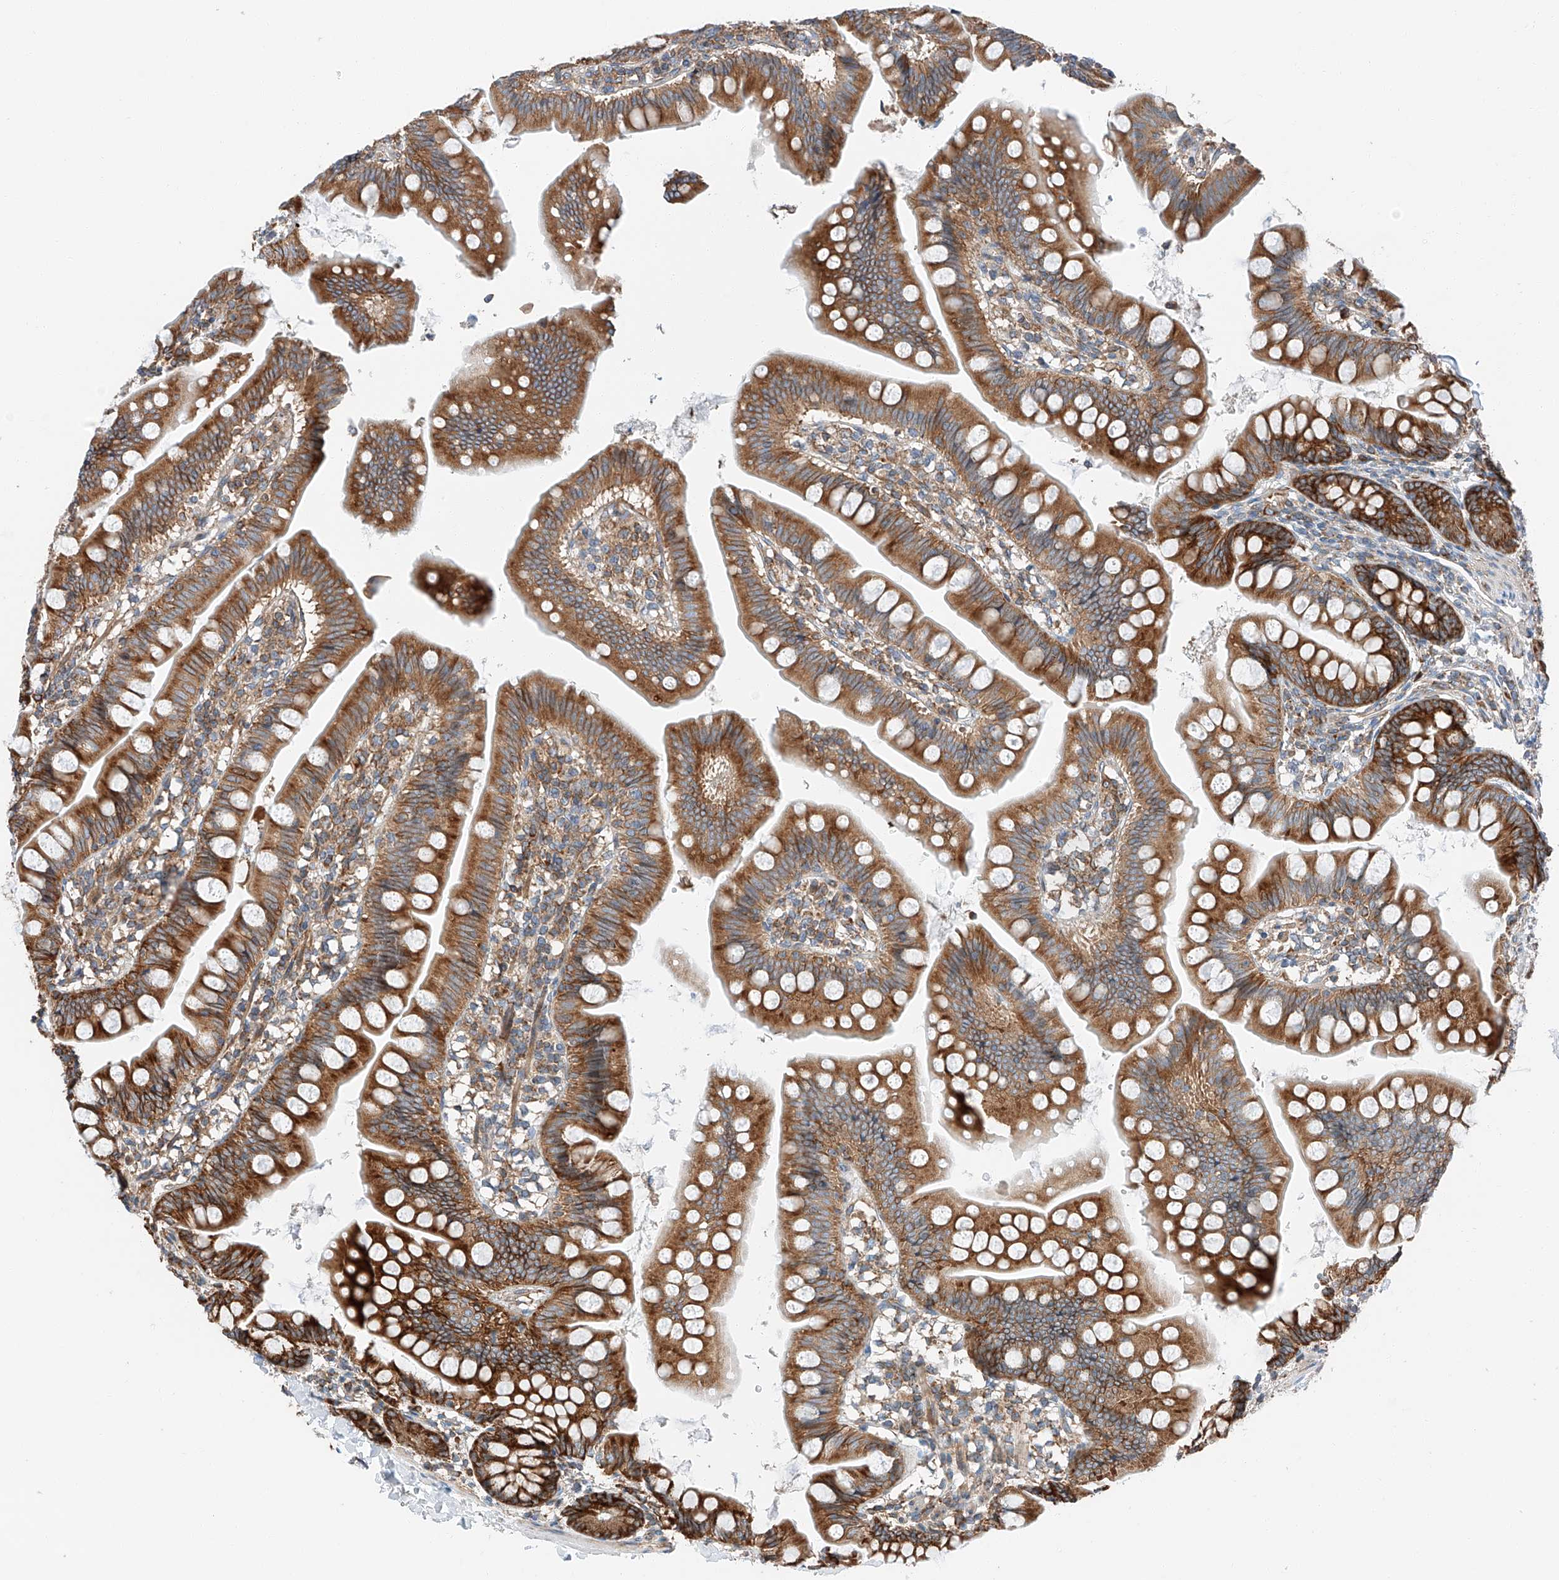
{"staining": {"intensity": "strong", "quantity": ">75%", "location": "cytoplasmic/membranous"}, "tissue": "small intestine", "cell_type": "Glandular cells", "image_type": "normal", "snomed": [{"axis": "morphology", "description": "Normal tissue, NOS"}, {"axis": "topography", "description": "Small intestine"}], "caption": "Immunohistochemistry (IHC) micrograph of unremarkable human small intestine stained for a protein (brown), which displays high levels of strong cytoplasmic/membranous positivity in approximately >75% of glandular cells.", "gene": "ZC3H15", "patient": {"sex": "male", "age": 7}}